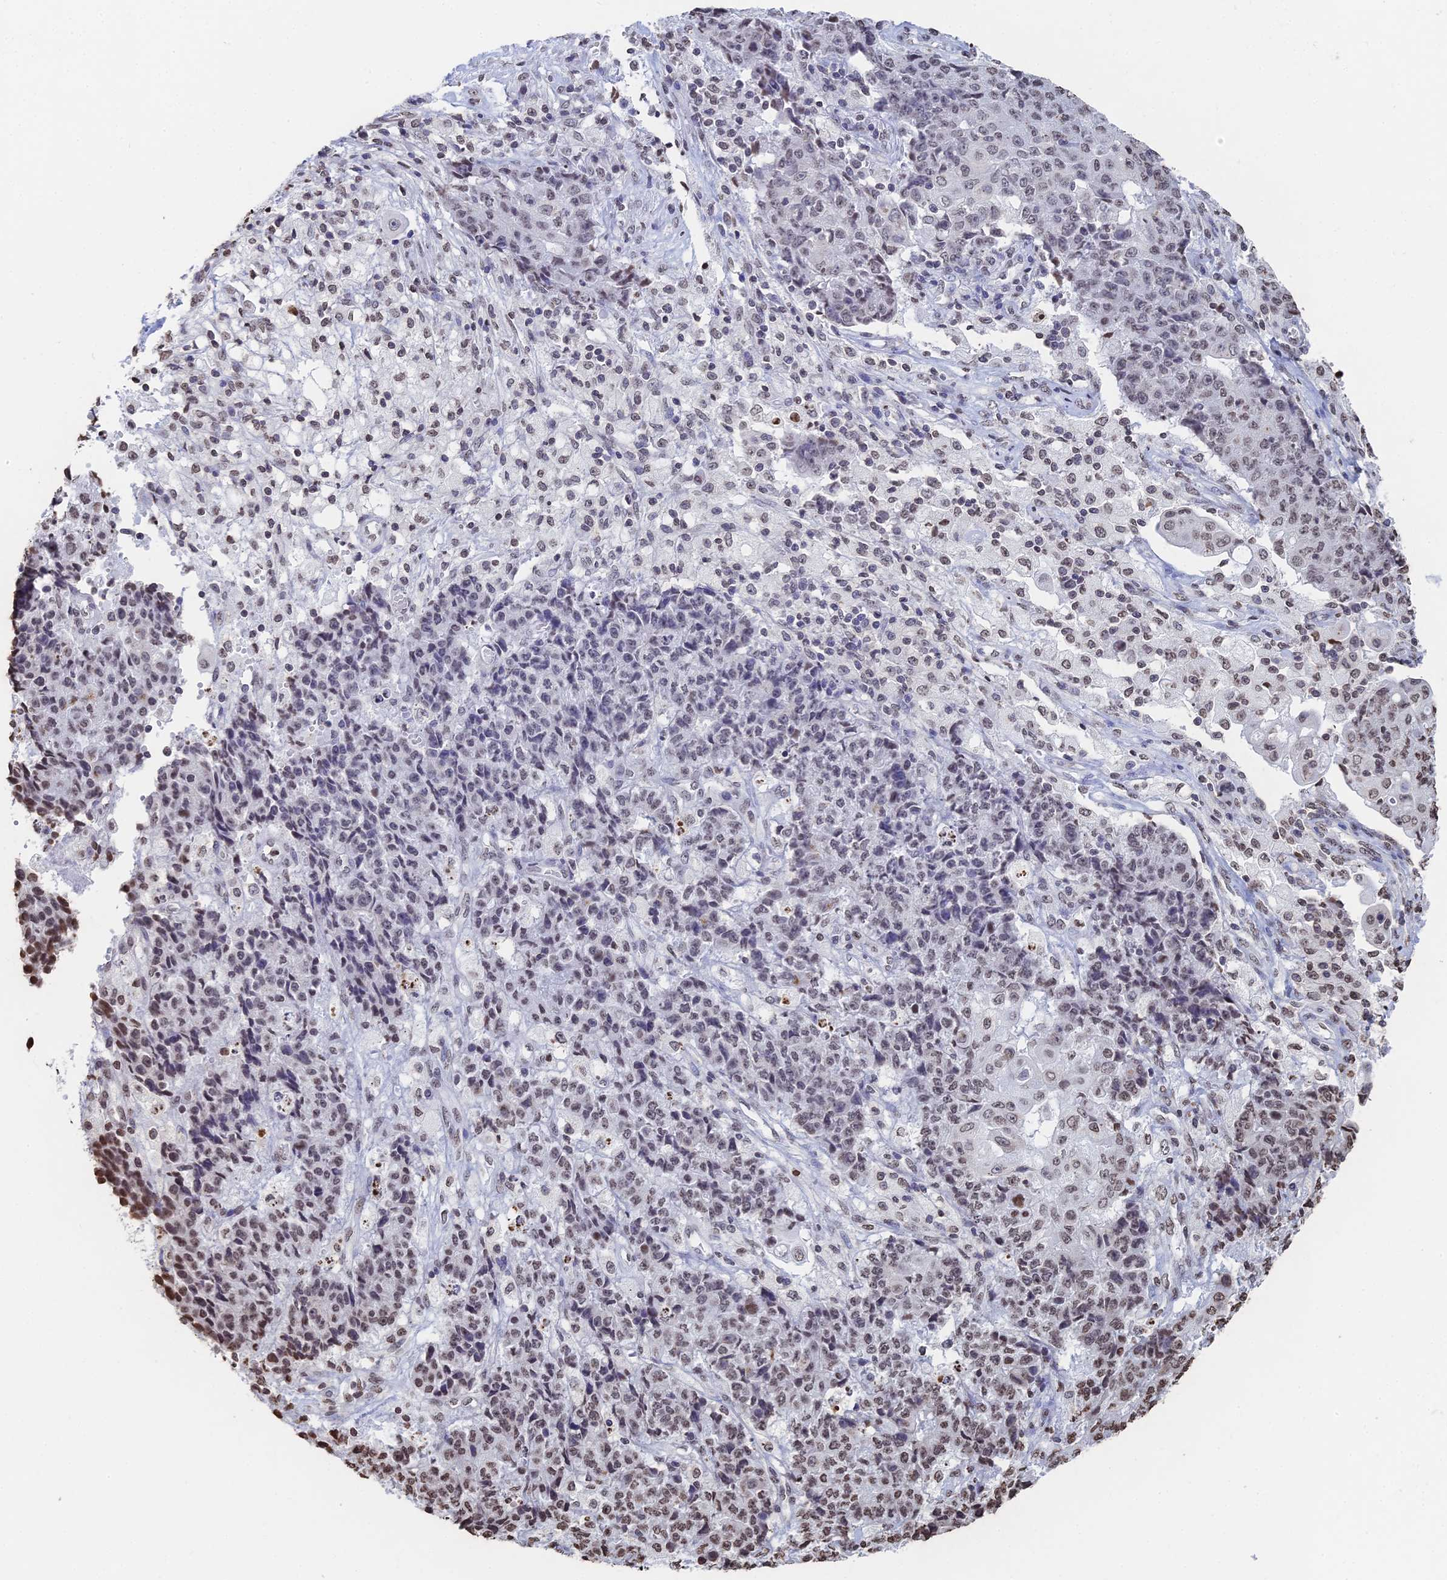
{"staining": {"intensity": "weak", "quantity": "25%-75%", "location": "nuclear"}, "tissue": "ovarian cancer", "cell_type": "Tumor cells", "image_type": "cancer", "snomed": [{"axis": "morphology", "description": "Carcinoma, endometroid"}, {"axis": "topography", "description": "Ovary"}], "caption": "Protein expression analysis of human ovarian endometroid carcinoma reveals weak nuclear expression in approximately 25%-75% of tumor cells.", "gene": "GBP3", "patient": {"sex": "female", "age": 42}}